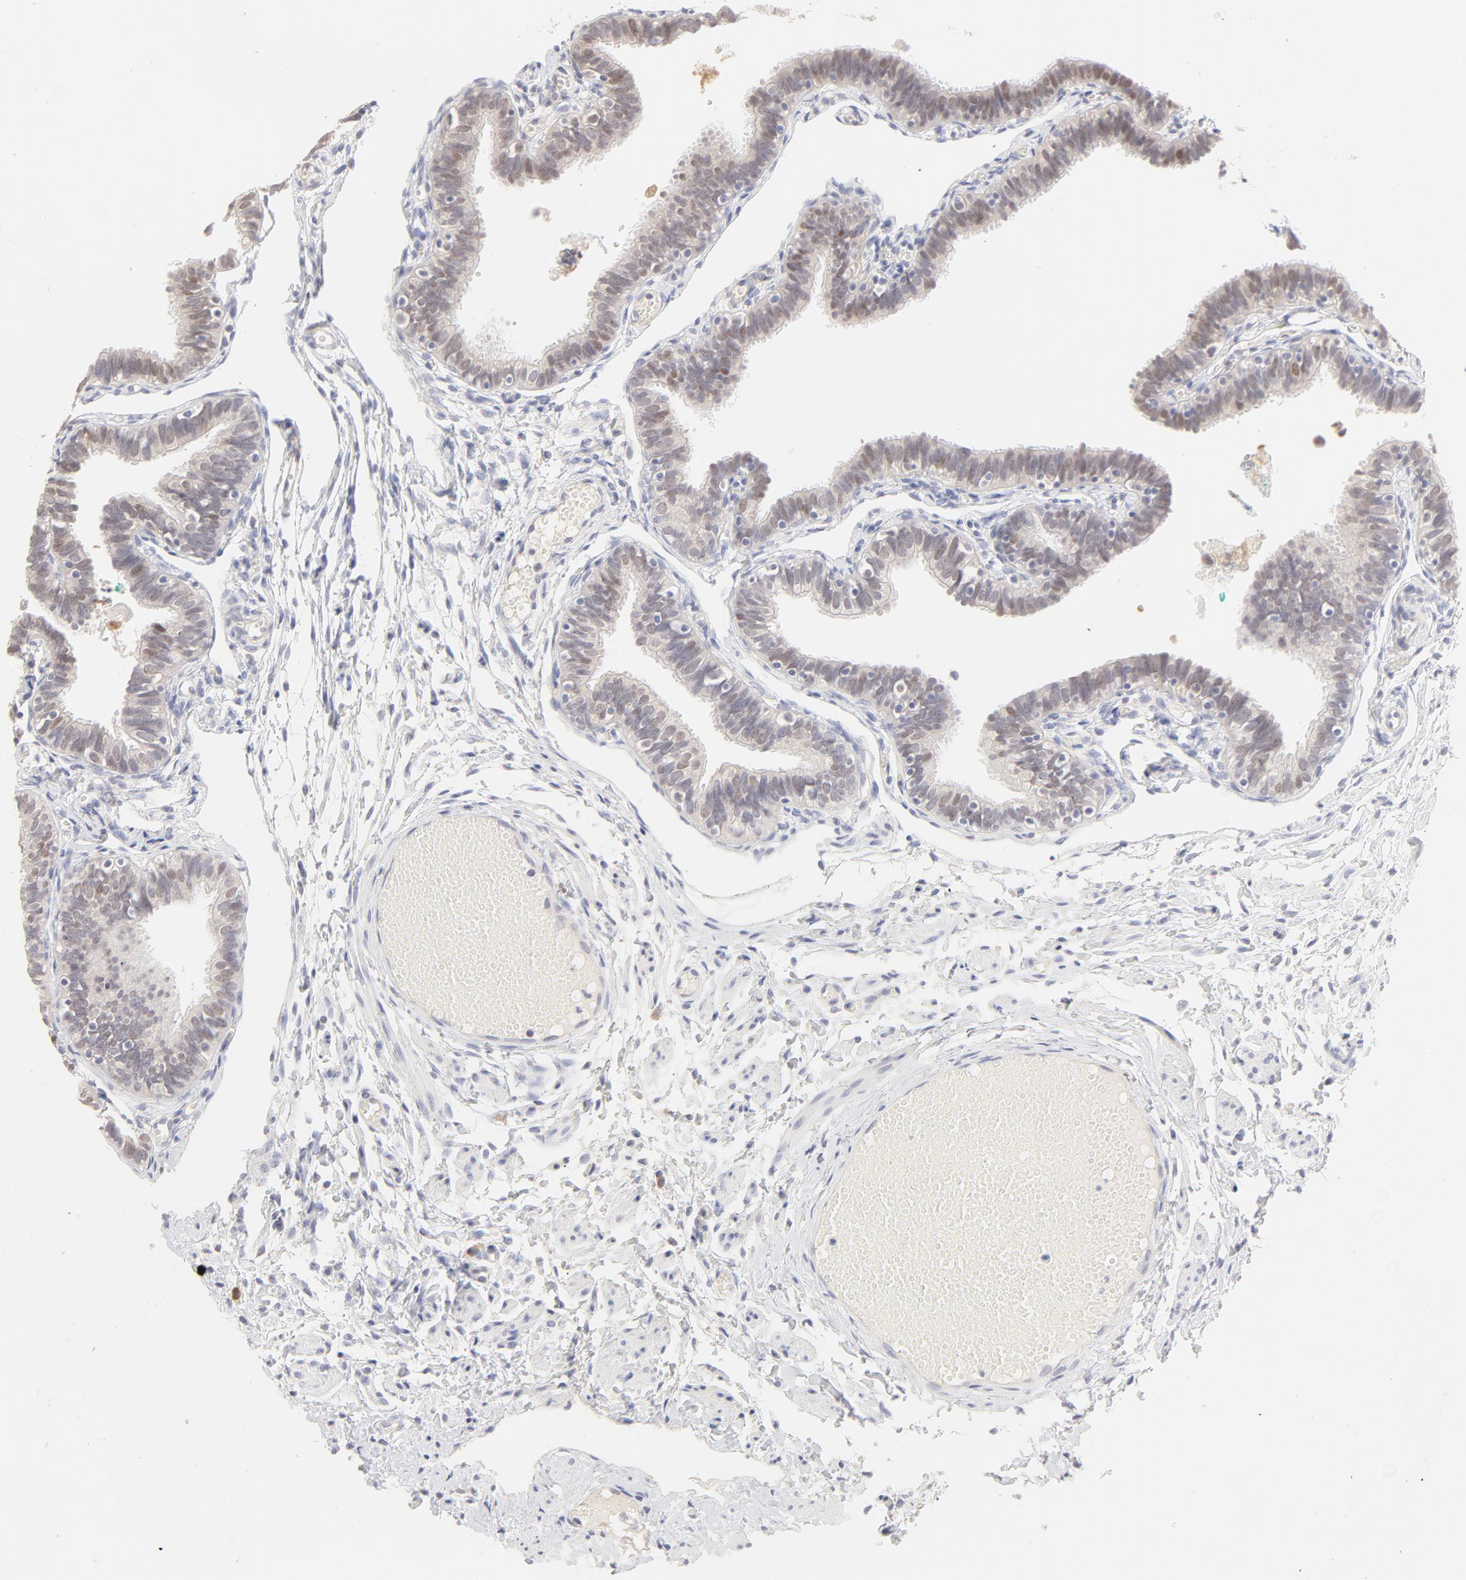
{"staining": {"intensity": "moderate", "quantity": ">75%", "location": "nuclear"}, "tissue": "fallopian tube", "cell_type": "Glandular cells", "image_type": "normal", "snomed": [{"axis": "morphology", "description": "Normal tissue, NOS"}, {"axis": "topography", "description": "Fallopian tube"}], "caption": "IHC photomicrograph of normal fallopian tube stained for a protein (brown), which demonstrates medium levels of moderate nuclear staining in about >75% of glandular cells.", "gene": "ELF3", "patient": {"sex": "female", "age": 46}}